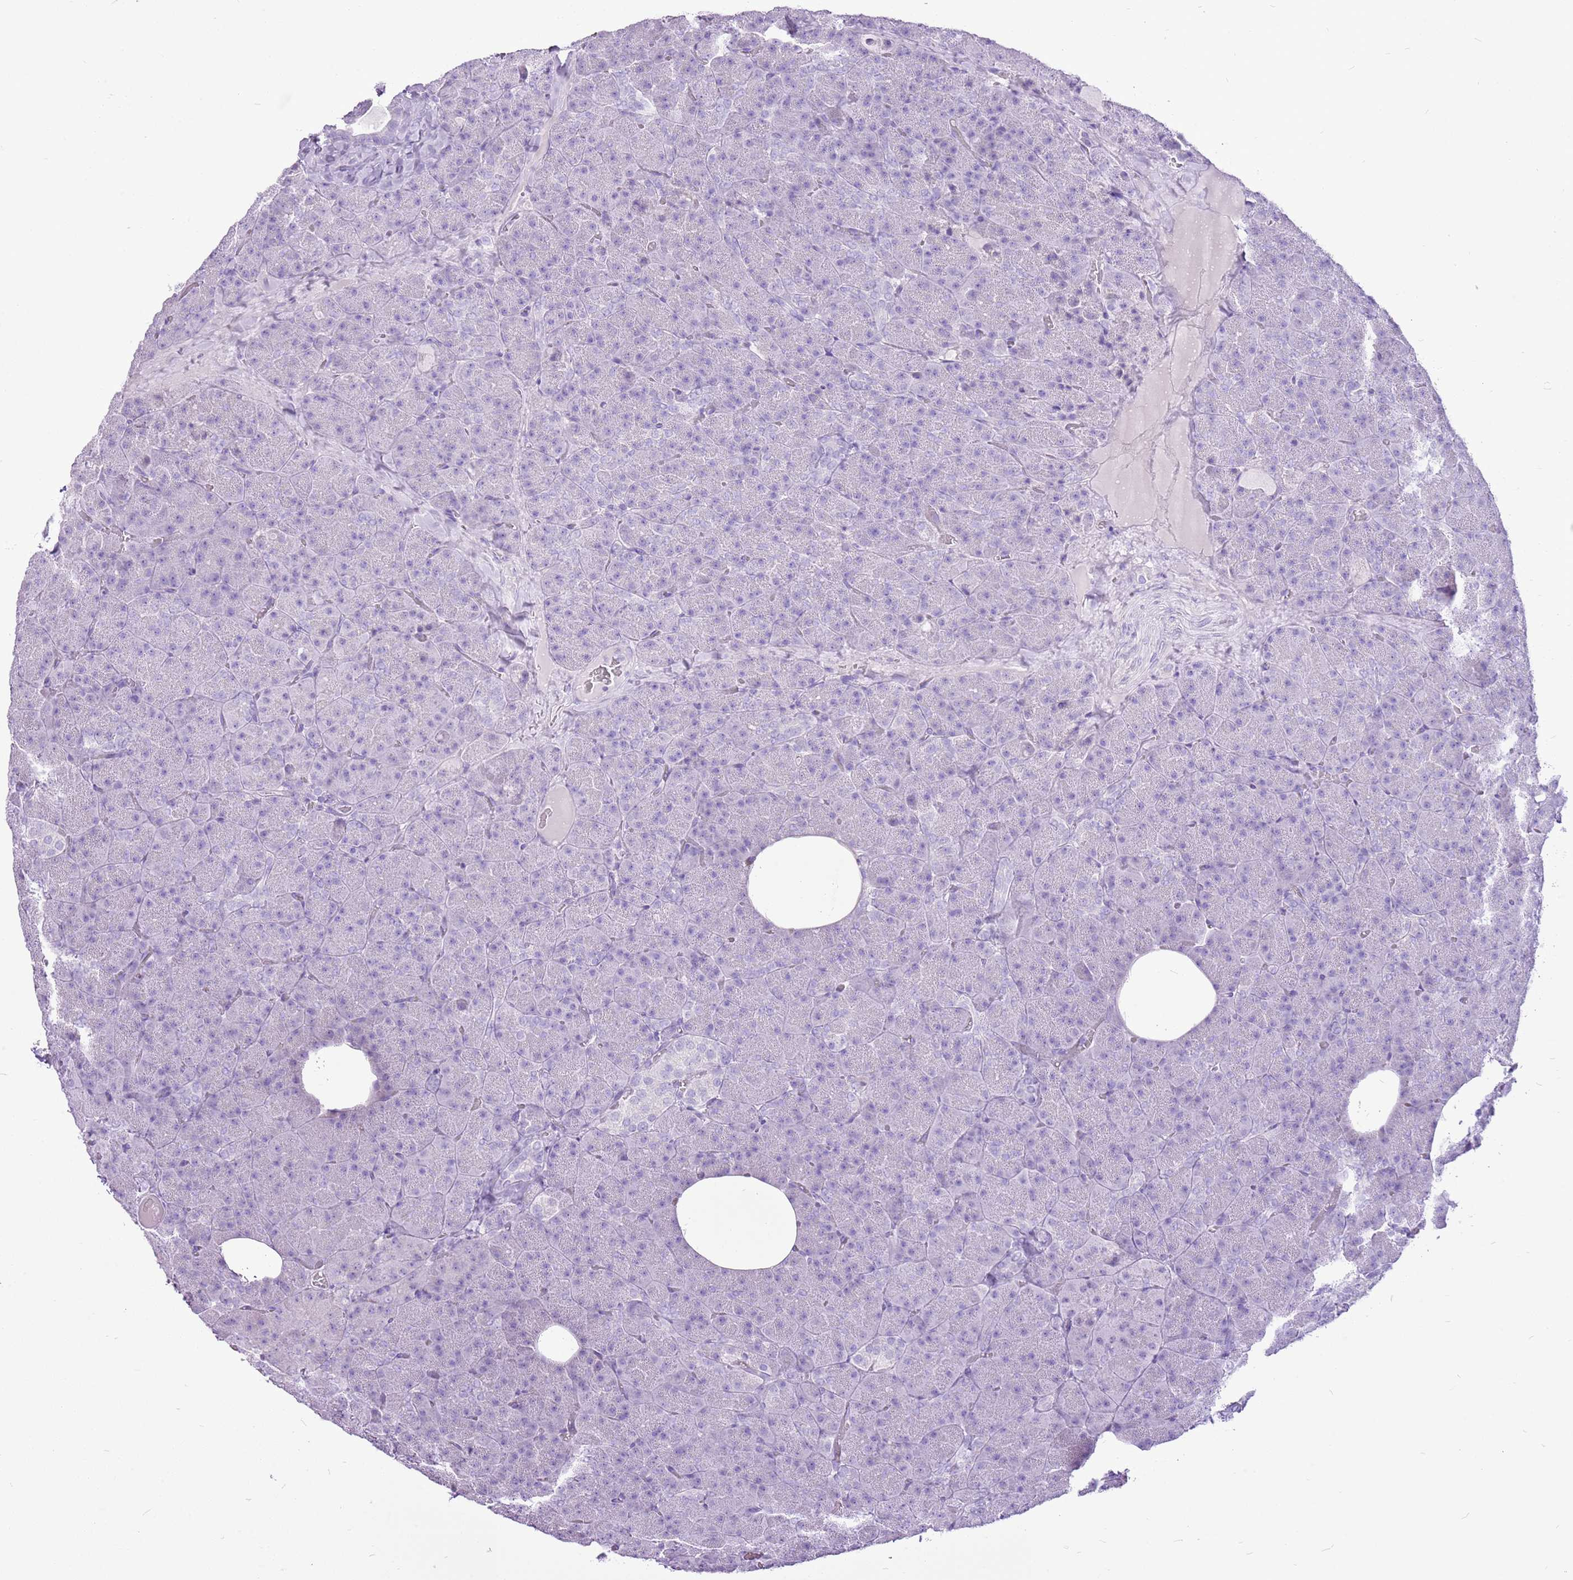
{"staining": {"intensity": "negative", "quantity": "none", "location": "none"}, "tissue": "pancreas", "cell_type": "Exocrine glandular cells", "image_type": "normal", "snomed": [{"axis": "morphology", "description": "Normal tissue, NOS"}, {"axis": "morphology", "description": "Carcinoid, malignant, NOS"}, {"axis": "topography", "description": "Pancreas"}], "caption": "A micrograph of human pancreas is negative for staining in exocrine glandular cells. (DAB (3,3'-diaminobenzidine) IHC with hematoxylin counter stain).", "gene": "CNFN", "patient": {"sex": "female", "age": 35}}